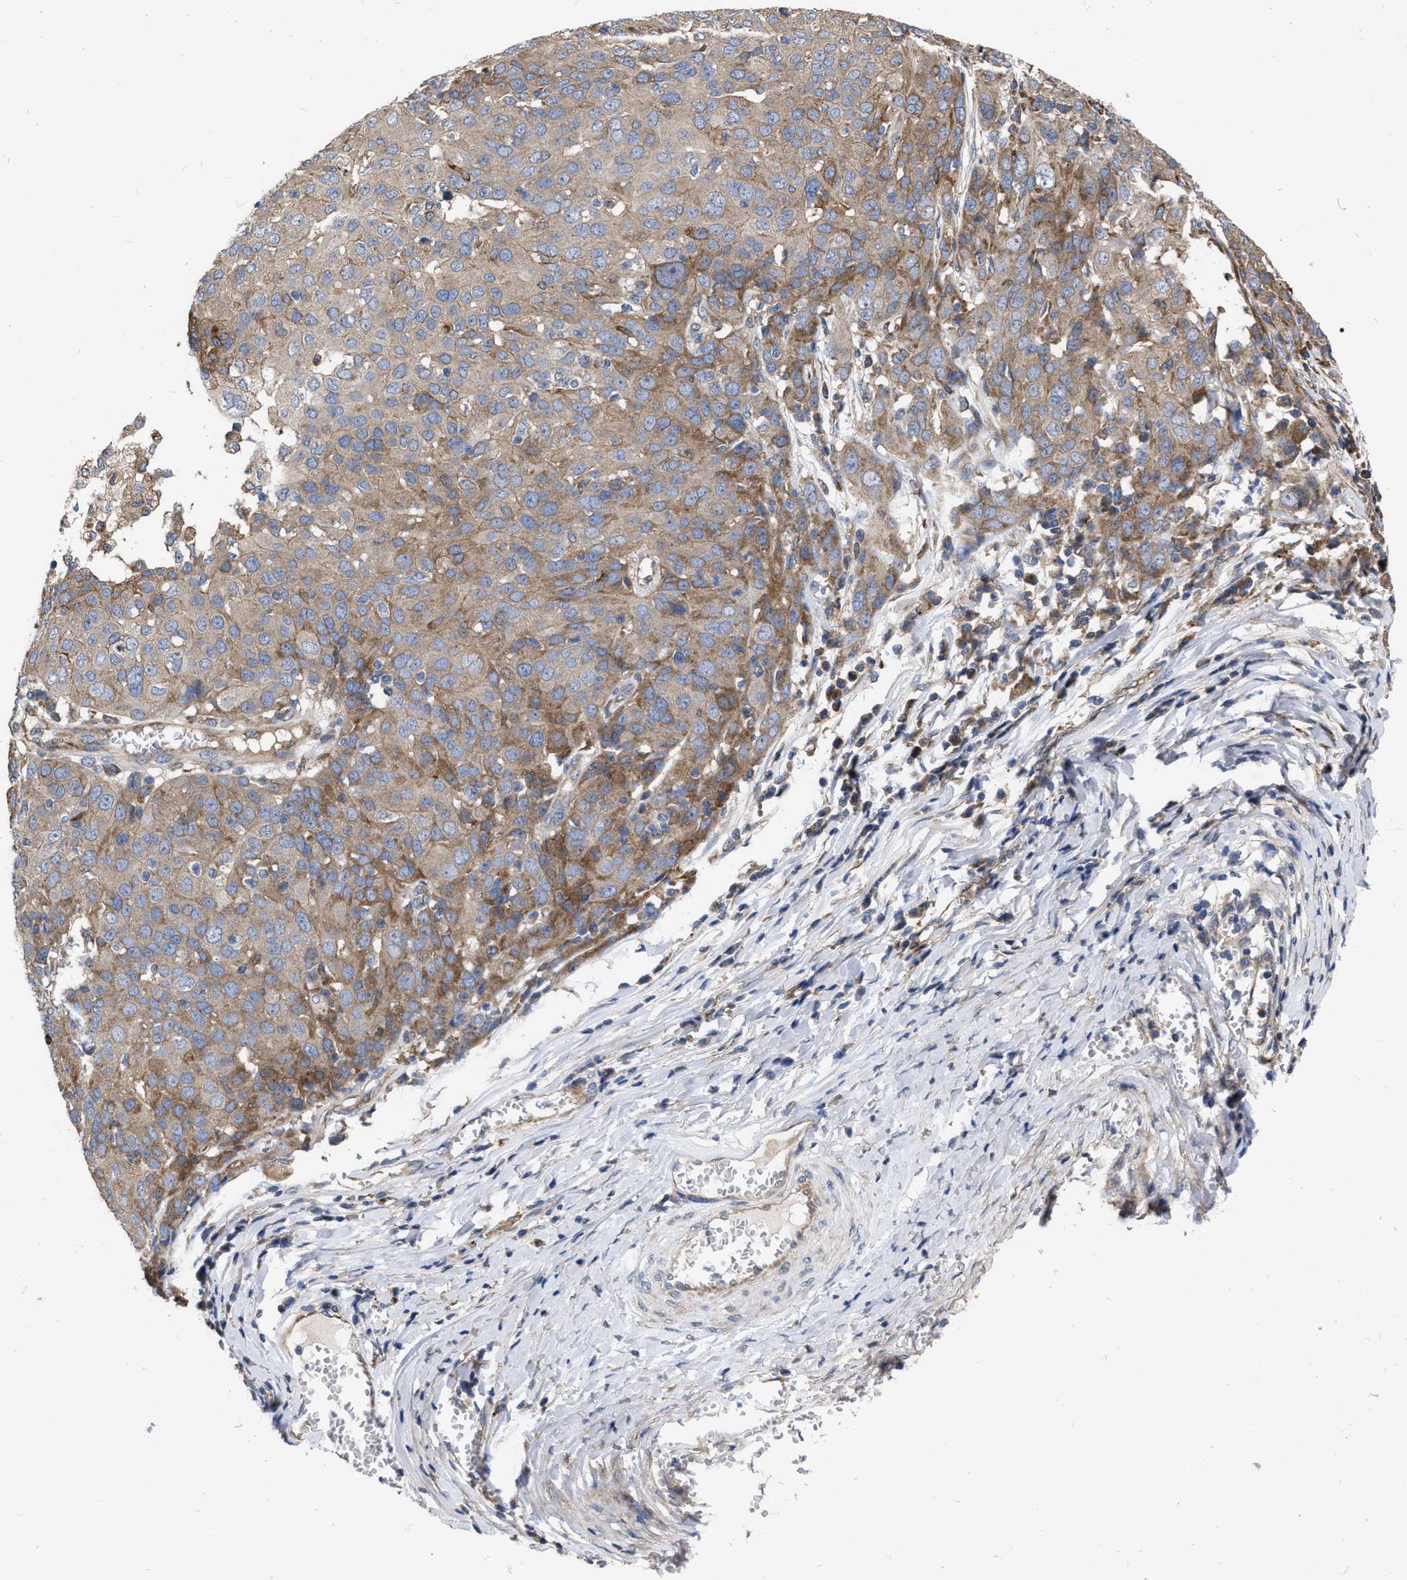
{"staining": {"intensity": "moderate", "quantity": "25%-75%", "location": "cytoplasmic/membranous"}, "tissue": "ovarian cancer", "cell_type": "Tumor cells", "image_type": "cancer", "snomed": [{"axis": "morphology", "description": "Carcinoma, endometroid"}, {"axis": "topography", "description": "Ovary"}], "caption": "A histopathology image of human ovarian cancer (endometroid carcinoma) stained for a protein exhibits moderate cytoplasmic/membranous brown staining in tumor cells.", "gene": "MLST8", "patient": {"sex": "female", "age": 50}}